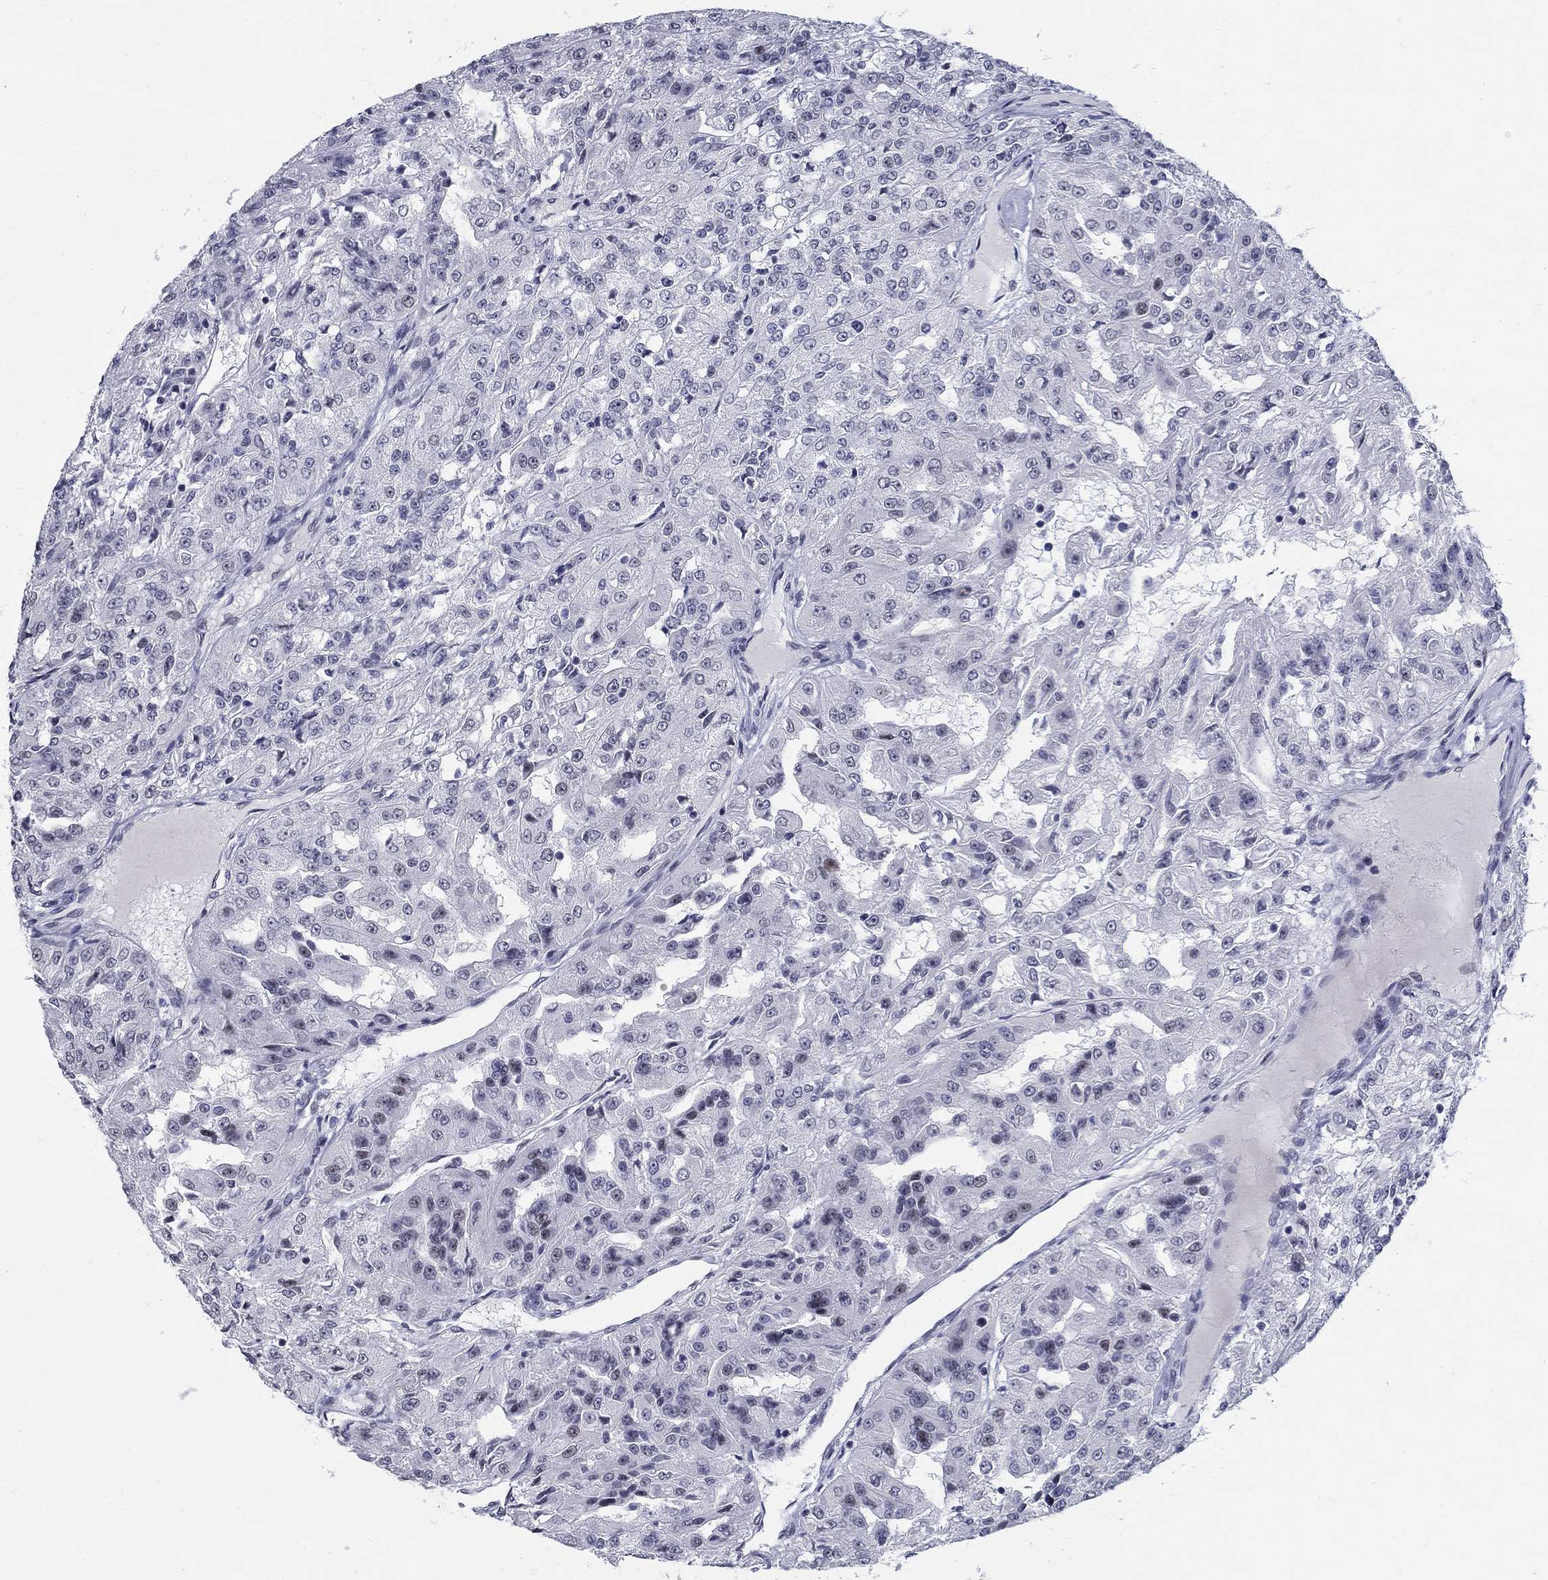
{"staining": {"intensity": "negative", "quantity": "none", "location": "none"}, "tissue": "renal cancer", "cell_type": "Tumor cells", "image_type": "cancer", "snomed": [{"axis": "morphology", "description": "Adenocarcinoma, NOS"}, {"axis": "topography", "description": "Kidney"}], "caption": "Histopathology image shows no significant protein positivity in tumor cells of renal cancer.", "gene": "BHLHE22", "patient": {"sex": "female", "age": 63}}